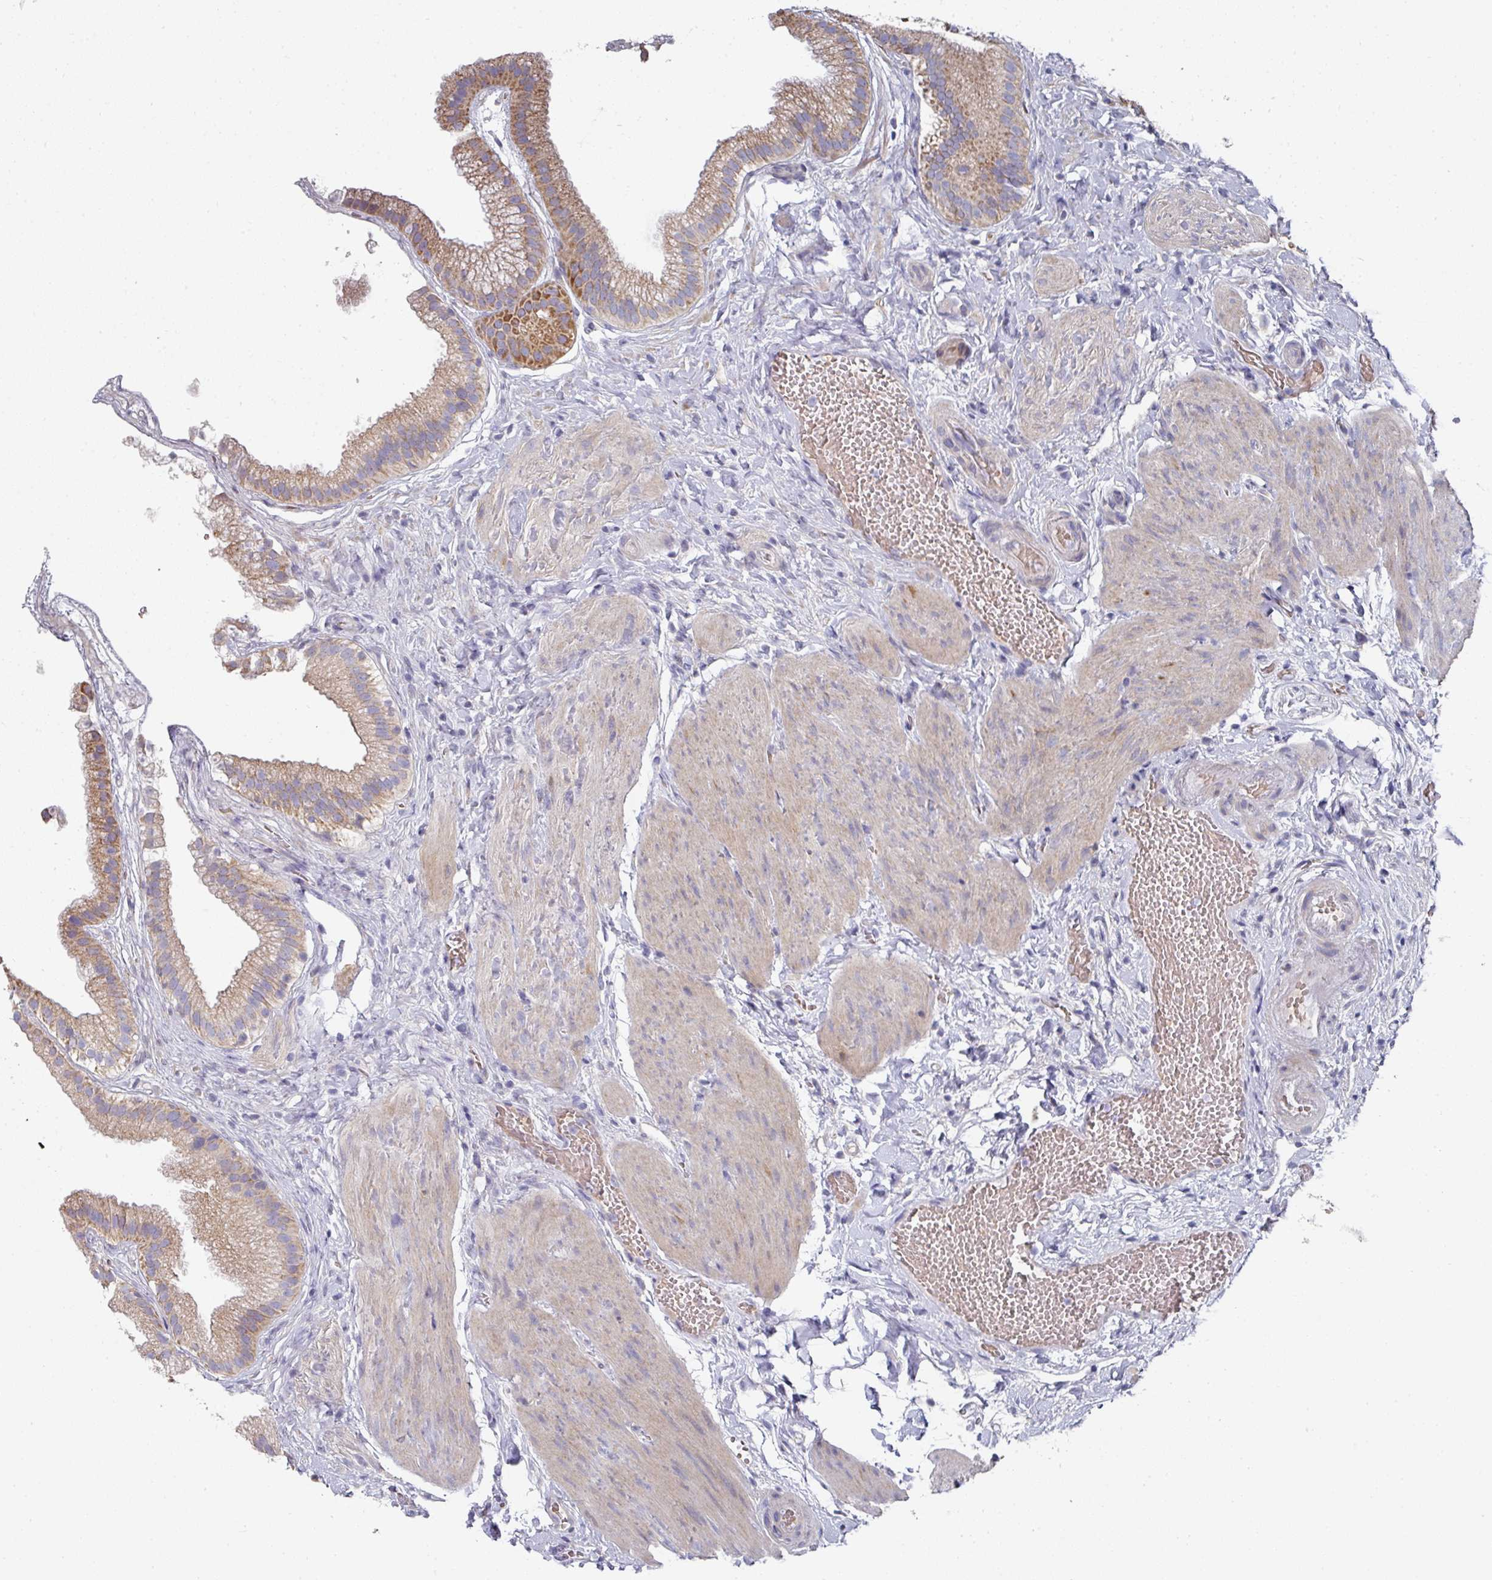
{"staining": {"intensity": "moderate", "quantity": ">75%", "location": "cytoplasmic/membranous"}, "tissue": "gallbladder", "cell_type": "Glandular cells", "image_type": "normal", "snomed": [{"axis": "morphology", "description": "Normal tissue, NOS"}, {"axis": "topography", "description": "Gallbladder"}], "caption": "Immunohistochemical staining of unremarkable gallbladder demonstrates moderate cytoplasmic/membranous protein positivity in about >75% of glandular cells. (DAB (3,3'-diaminobenzidine) IHC with brightfield microscopy, high magnification).", "gene": "PYROXD2", "patient": {"sex": "female", "age": 63}}